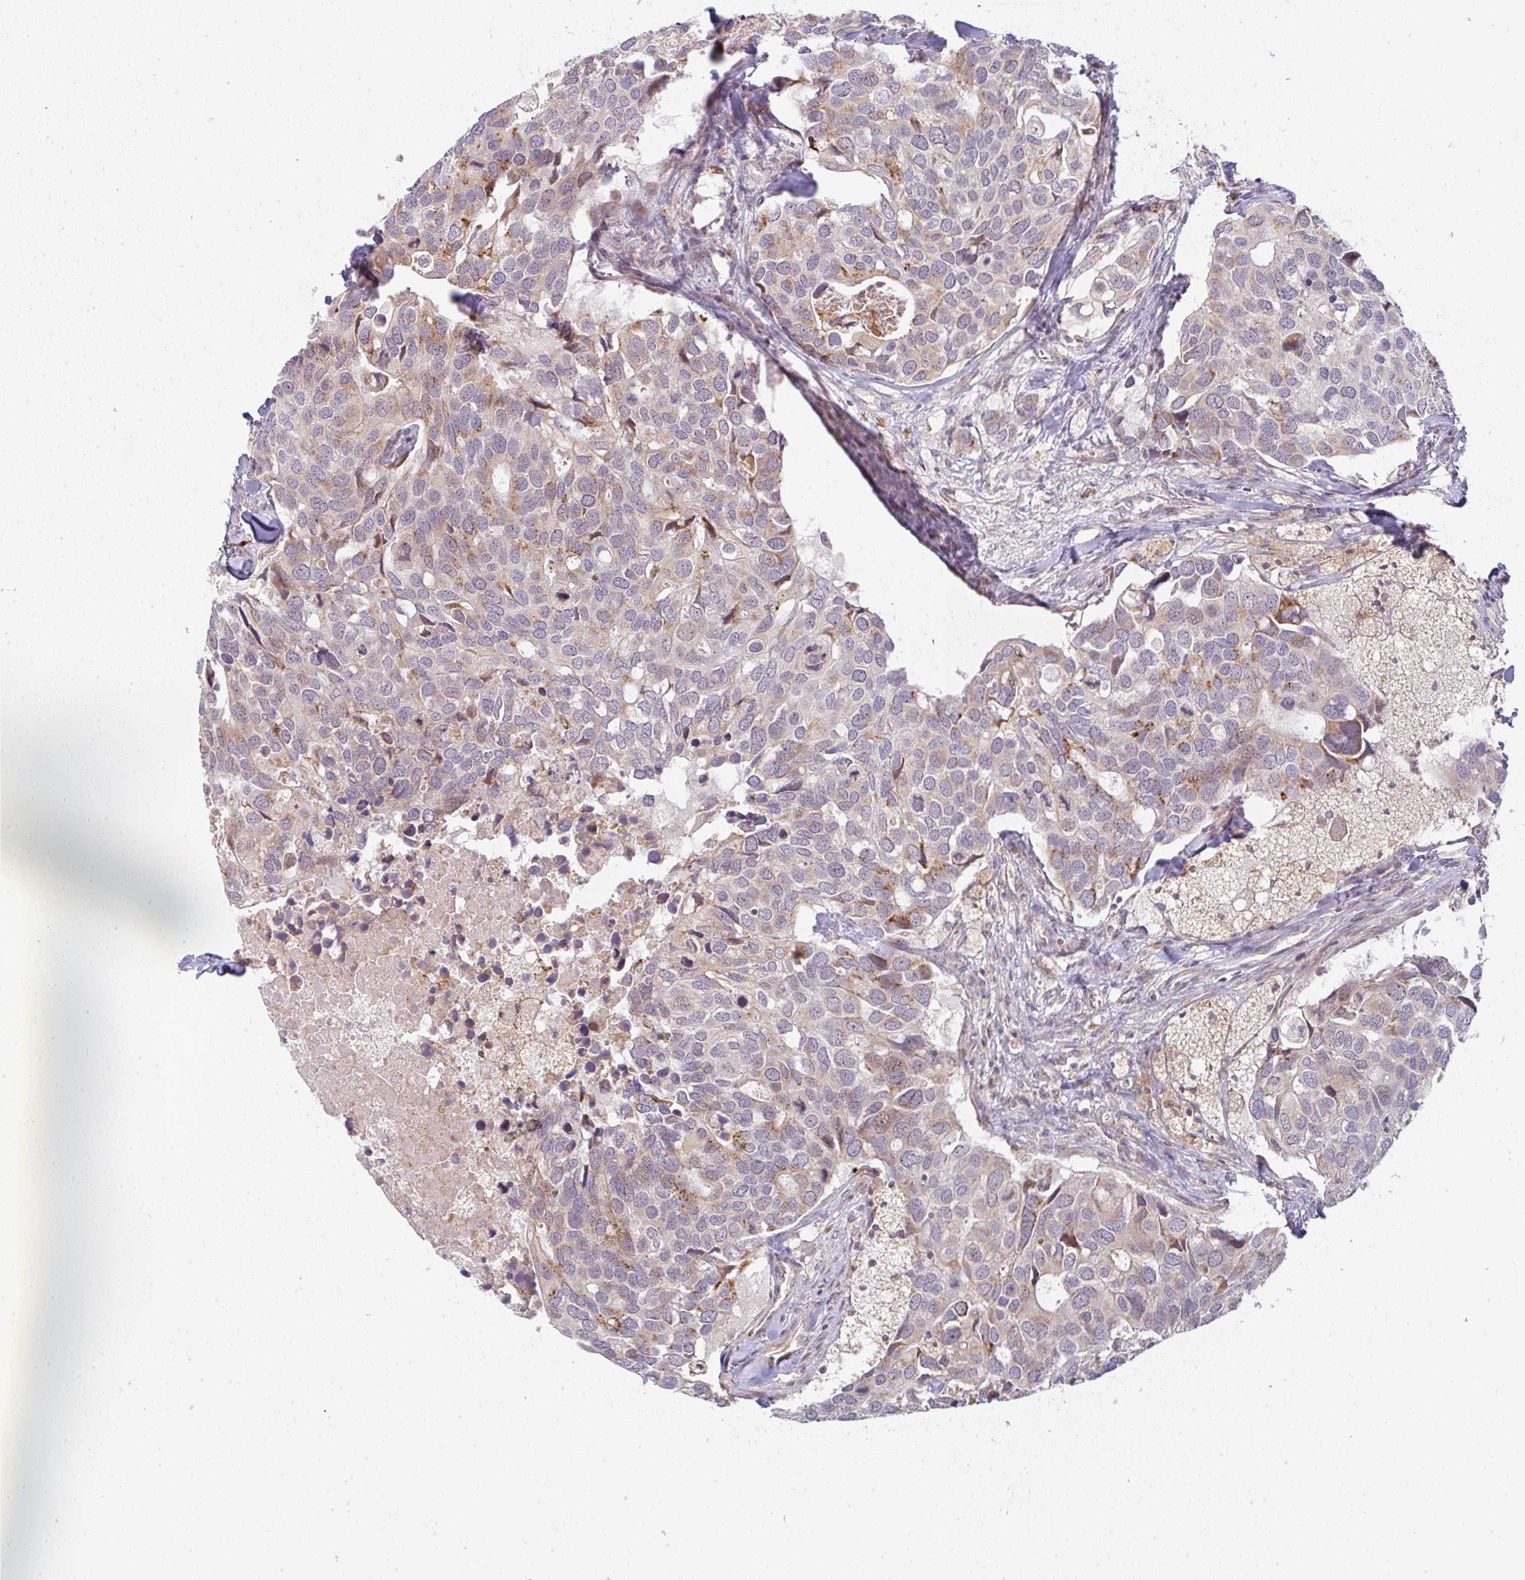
{"staining": {"intensity": "moderate", "quantity": "25%-75%", "location": "cytoplasmic/membranous,nuclear"}, "tissue": "breast cancer", "cell_type": "Tumor cells", "image_type": "cancer", "snomed": [{"axis": "morphology", "description": "Duct carcinoma"}, {"axis": "topography", "description": "Breast"}], "caption": "Breast cancer (infiltrating ductal carcinoma) stained with immunohistochemistry (IHC) demonstrates moderate cytoplasmic/membranous and nuclear positivity in approximately 25%-75% of tumor cells.", "gene": "MOB1A", "patient": {"sex": "female", "age": 83}}